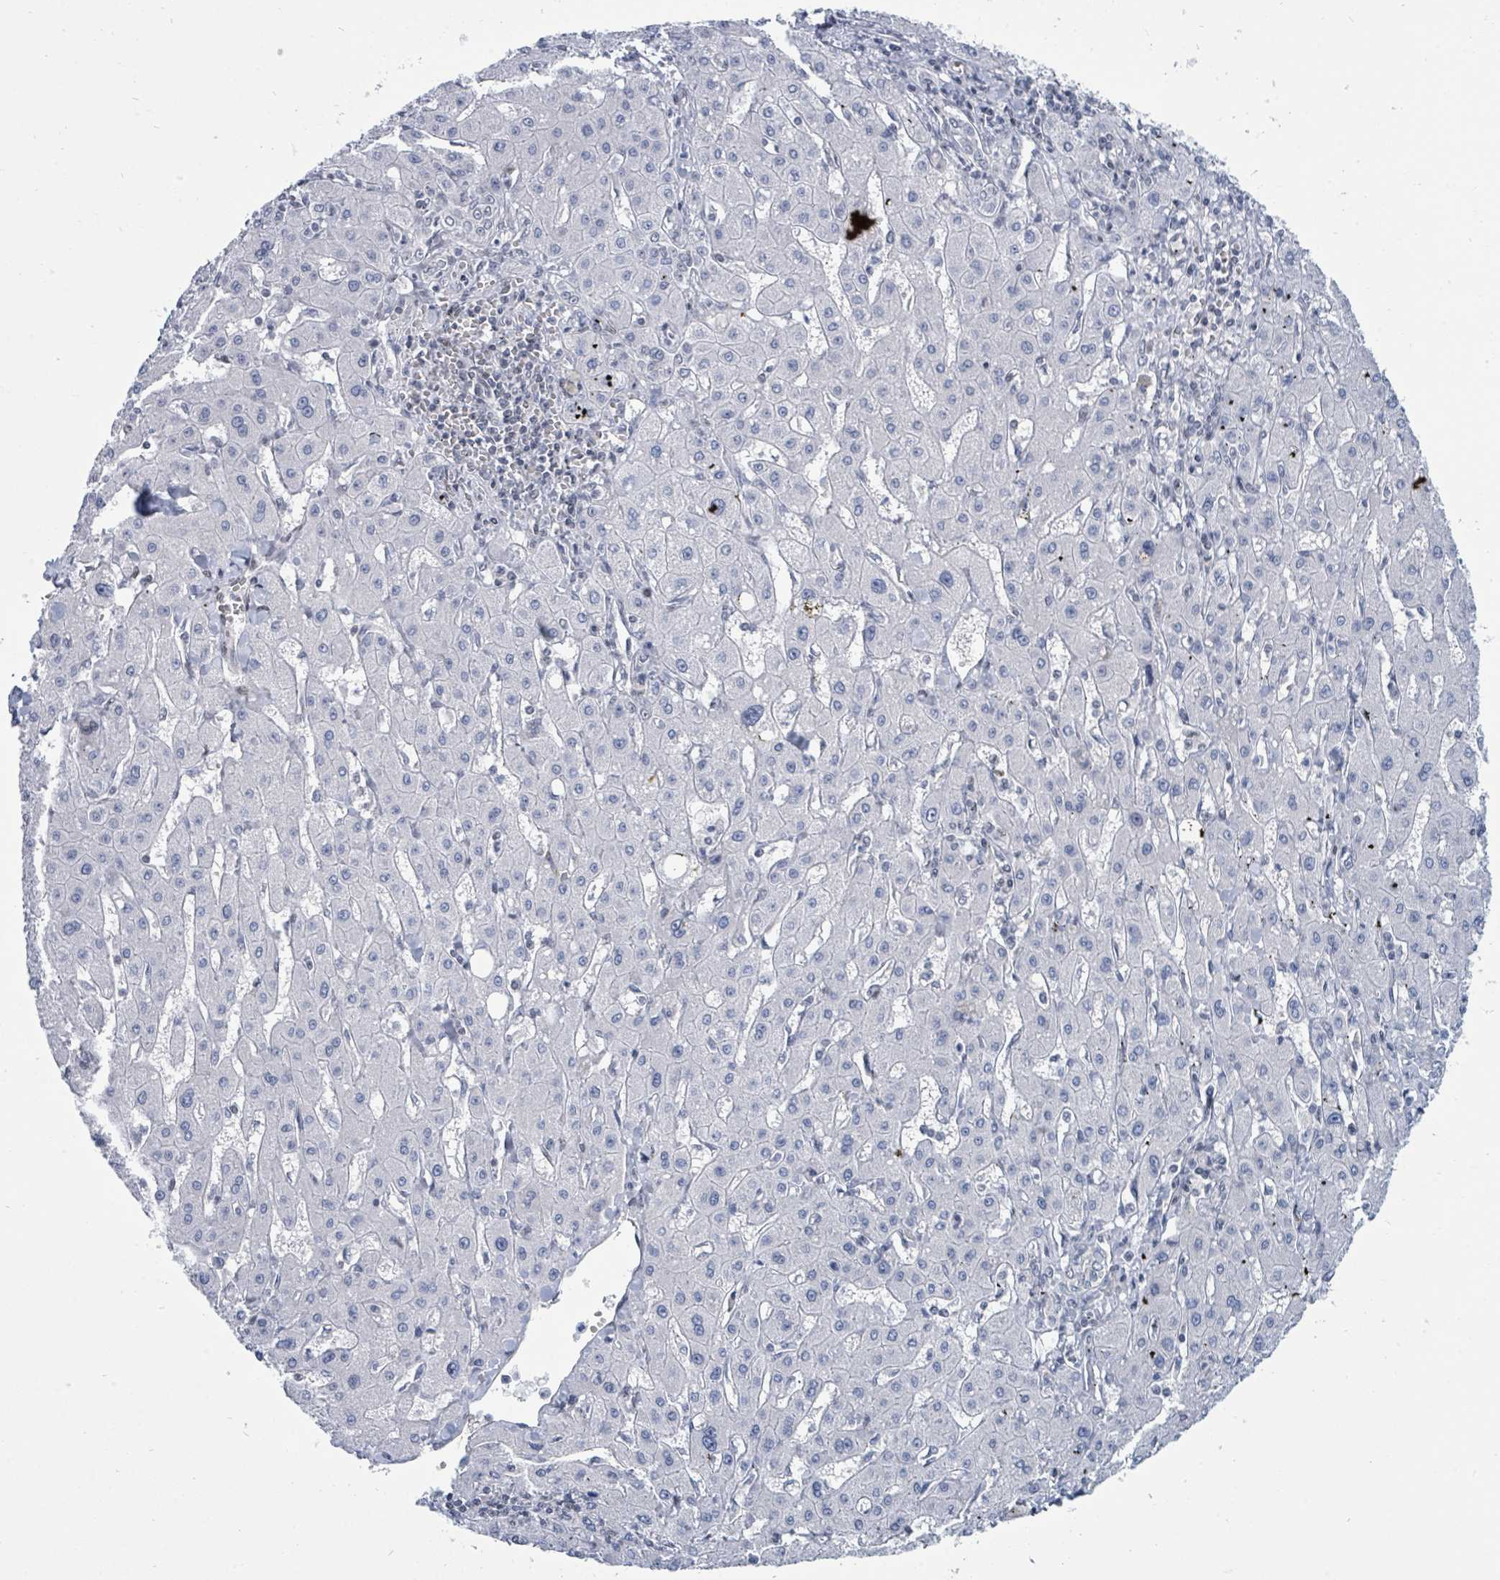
{"staining": {"intensity": "negative", "quantity": "none", "location": "none"}, "tissue": "liver cancer", "cell_type": "Tumor cells", "image_type": "cancer", "snomed": [{"axis": "morphology", "description": "Carcinoma, Hepatocellular, NOS"}, {"axis": "topography", "description": "Liver"}], "caption": "Liver cancer (hepatocellular carcinoma) was stained to show a protein in brown. There is no significant staining in tumor cells.", "gene": "SUMO4", "patient": {"sex": "male", "age": 72}}